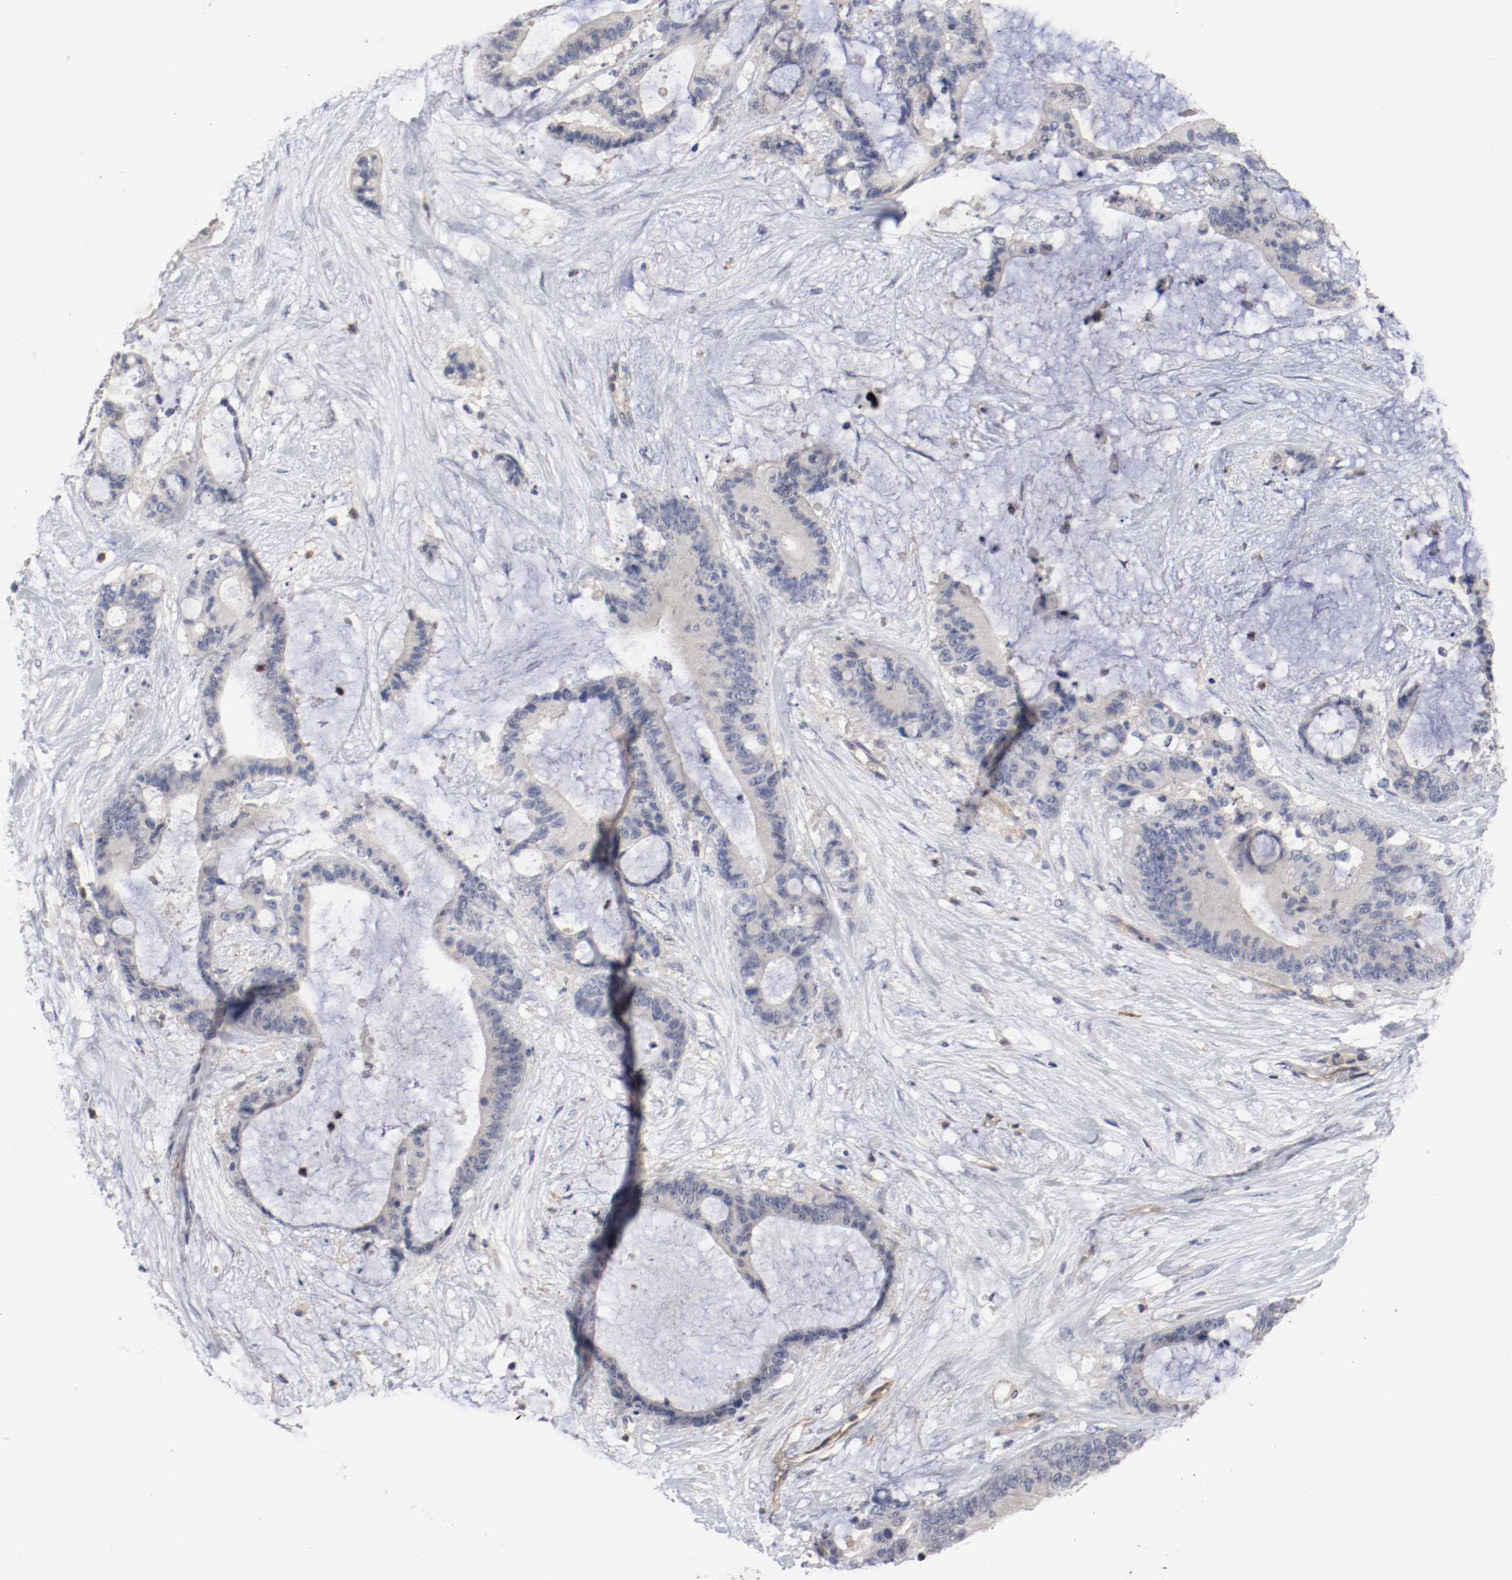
{"staining": {"intensity": "negative", "quantity": "none", "location": "none"}, "tissue": "liver cancer", "cell_type": "Tumor cells", "image_type": "cancer", "snomed": [{"axis": "morphology", "description": "Cholangiocarcinoma"}, {"axis": "topography", "description": "Liver"}], "caption": "Protein analysis of liver cholangiocarcinoma demonstrates no significant positivity in tumor cells. (DAB (3,3'-diaminobenzidine) immunohistochemistry with hematoxylin counter stain).", "gene": "CBL", "patient": {"sex": "female", "age": 73}}